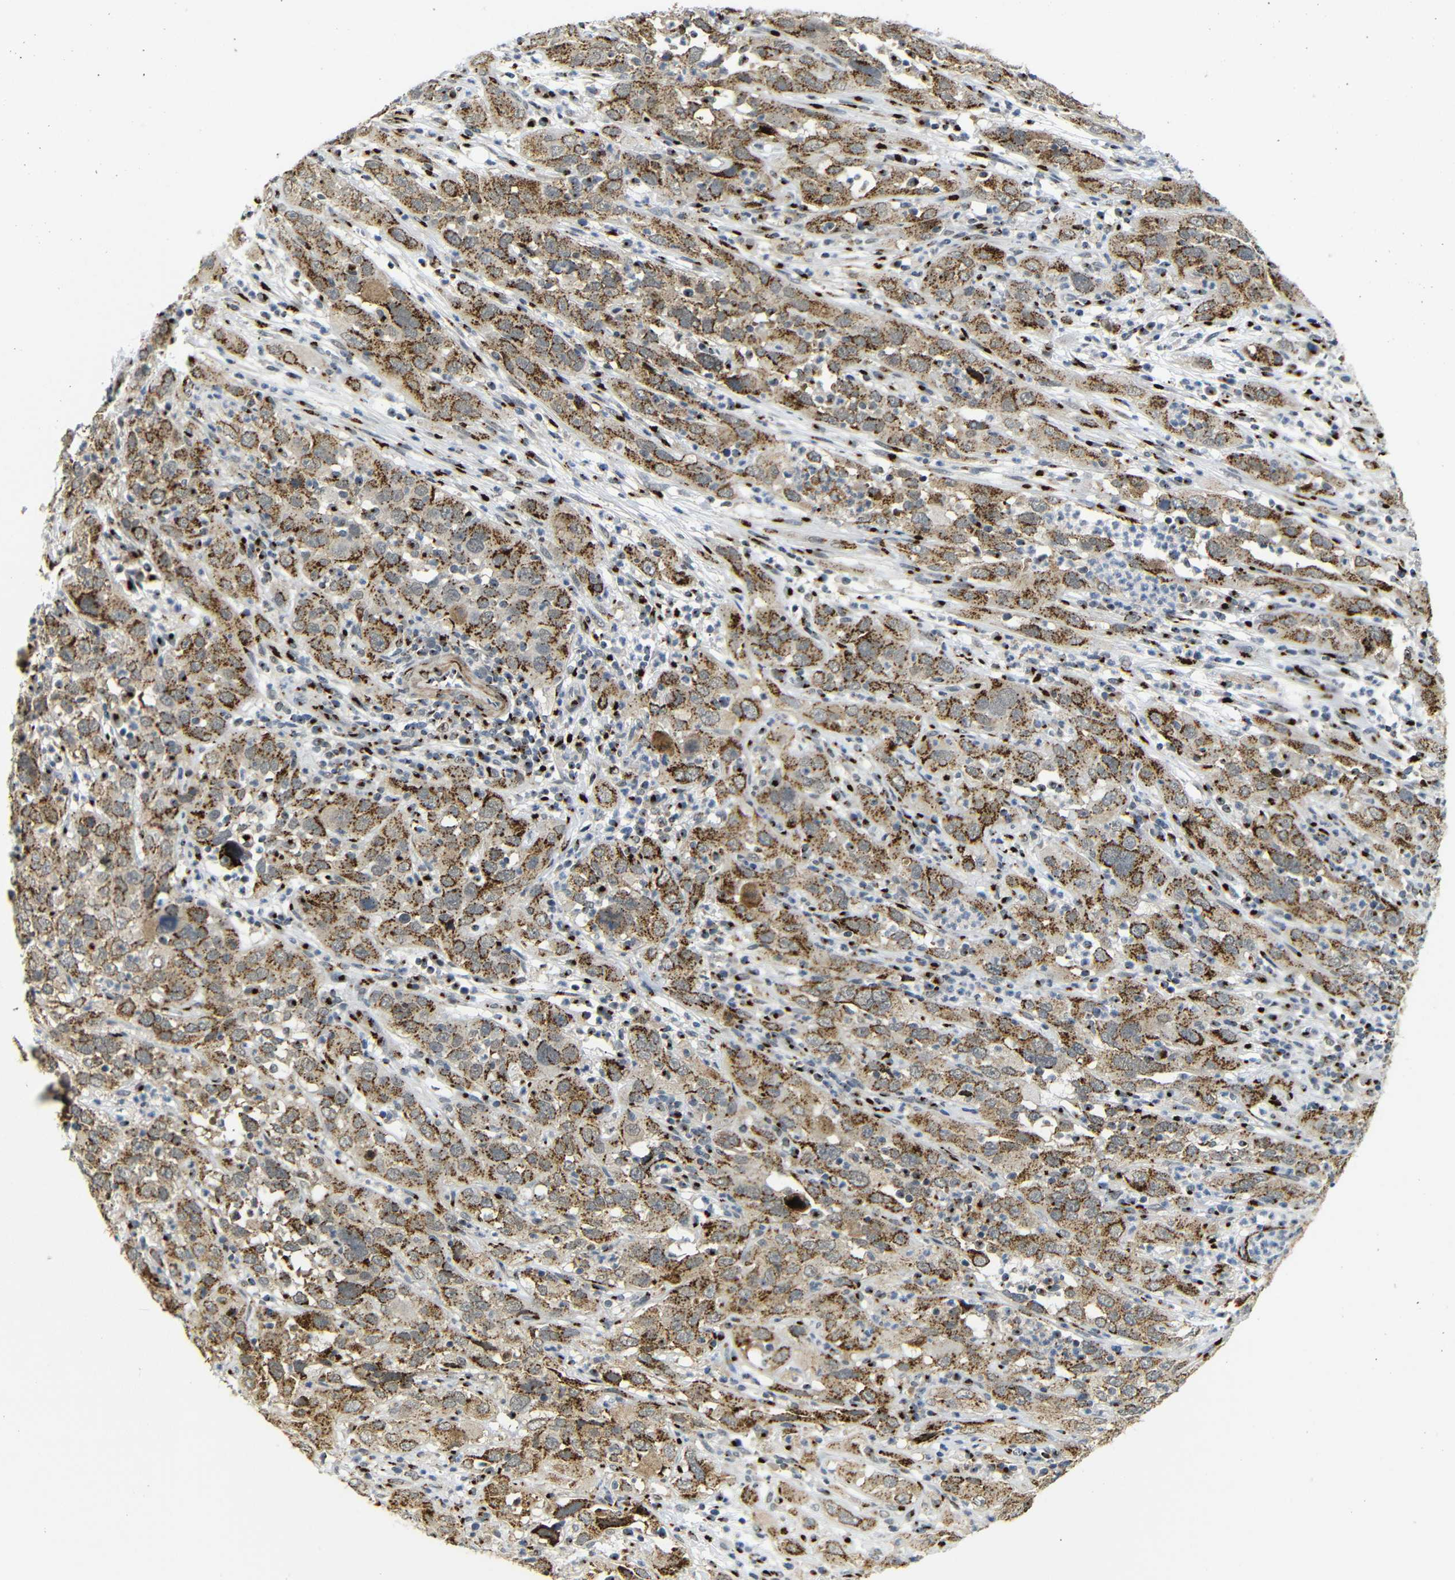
{"staining": {"intensity": "moderate", "quantity": ">75%", "location": "cytoplasmic/membranous"}, "tissue": "cervical cancer", "cell_type": "Tumor cells", "image_type": "cancer", "snomed": [{"axis": "morphology", "description": "Squamous cell carcinoma, NOS"}, {"axis": "topography", "description": "Cervix"}], "caption": "Squamous cell carcinoma (cervical) stained with a brown dye shows moderate cytoplasmic/membranous positive positivity in about >75% of tumor cells.", "gene": "TGOLN2", "patient": {"sex": "female", "age": 32}}